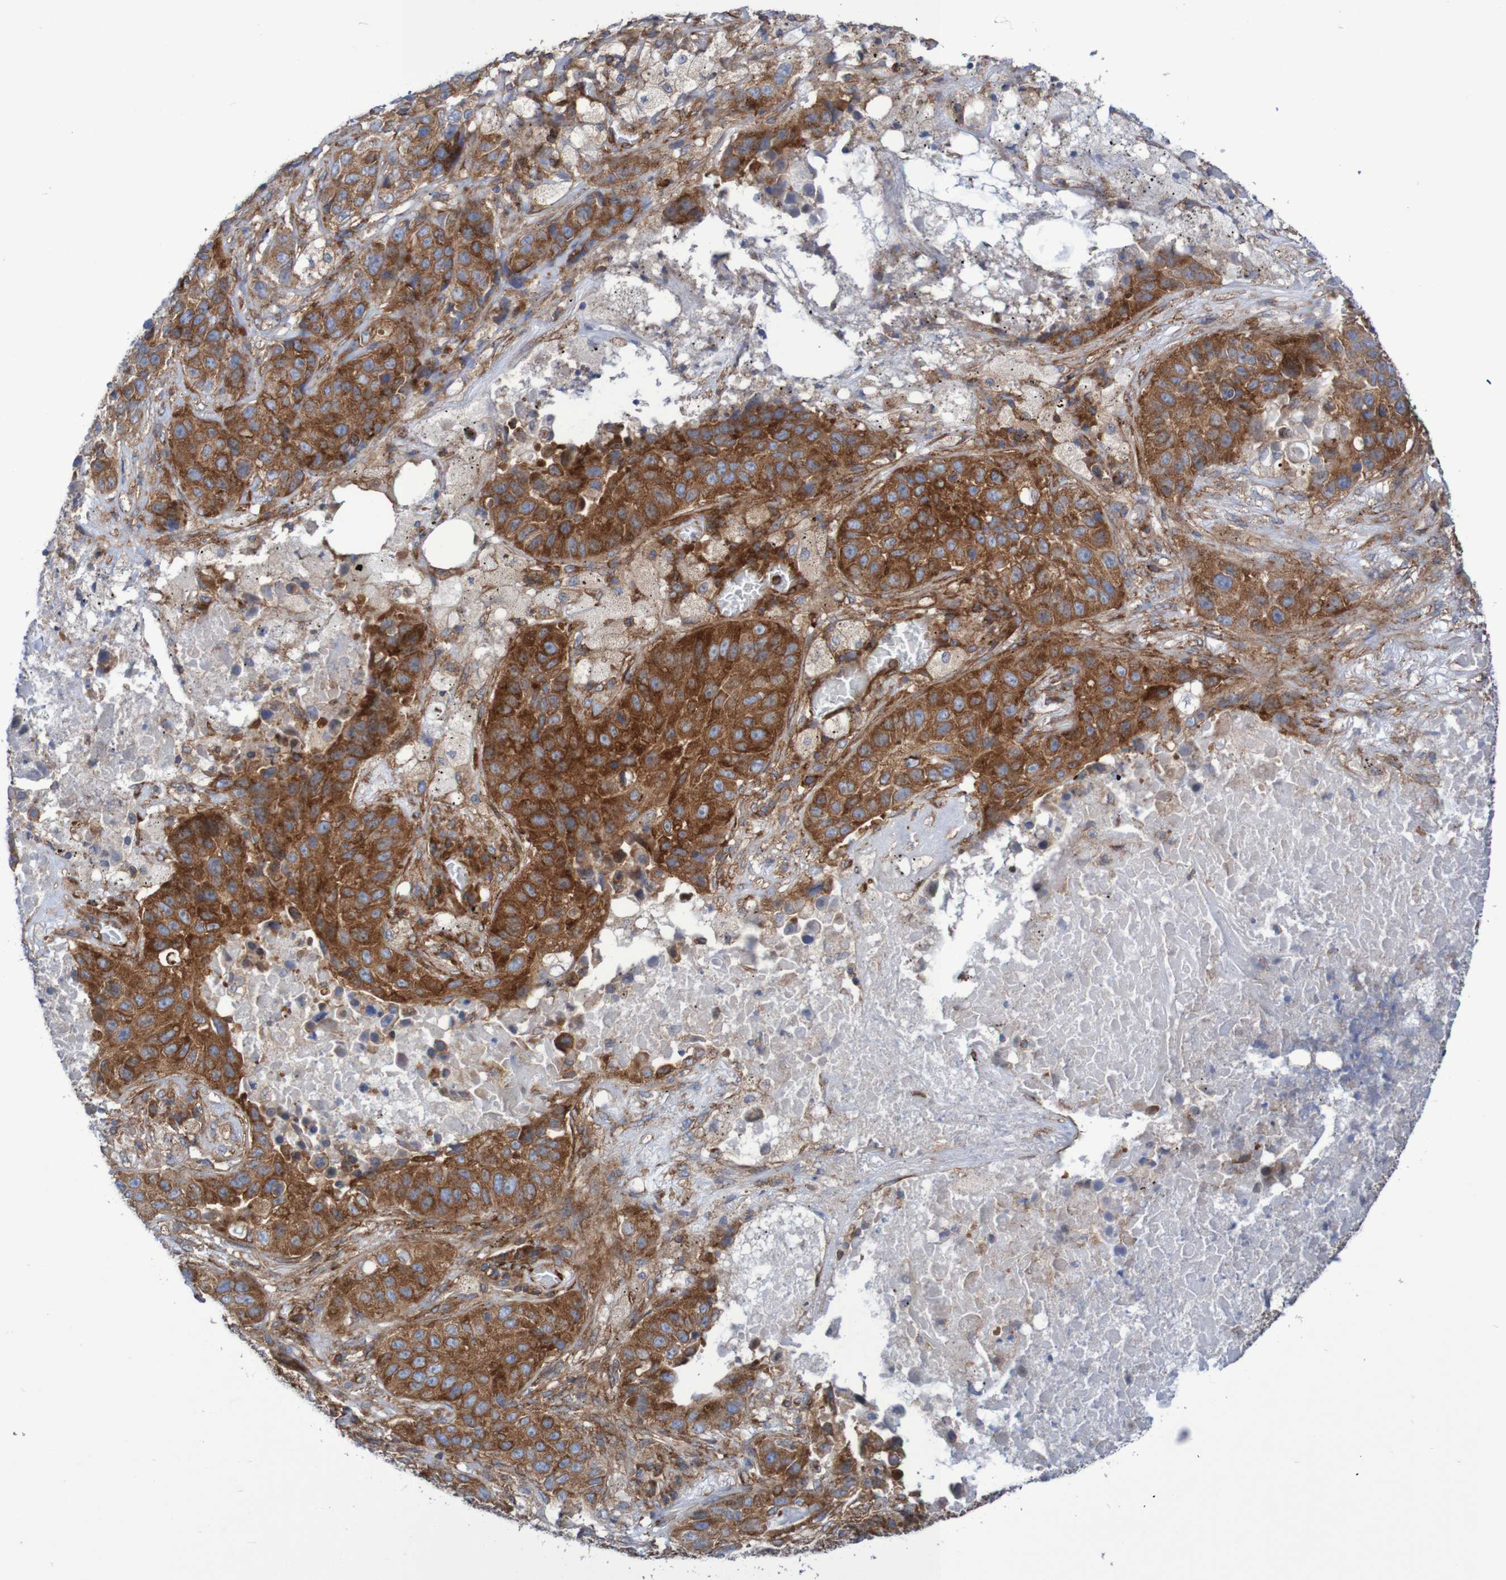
{"staining": {"intensity": "strong", "quantity": ">75%", "location": "cytoplasmic/membranous"}, "tissue": "lung cancer", "cell_type": "Tumor cells", "image_type": "cancer", "snomed": [{"axis": "morphology", "description": "Squamous cell carcinoma, NOS"}, {"axis": "topography", "description": "Lung"}], "caption": "Immunohistochemical staining of lung cancer (squamous cell carcinoma) reveals high levels of strong cytoplasmic/membranous protein staining in approximately >75% of tumor cells.", "gene": "FXR2", "patient": {"sex": "male", "age": 57}}